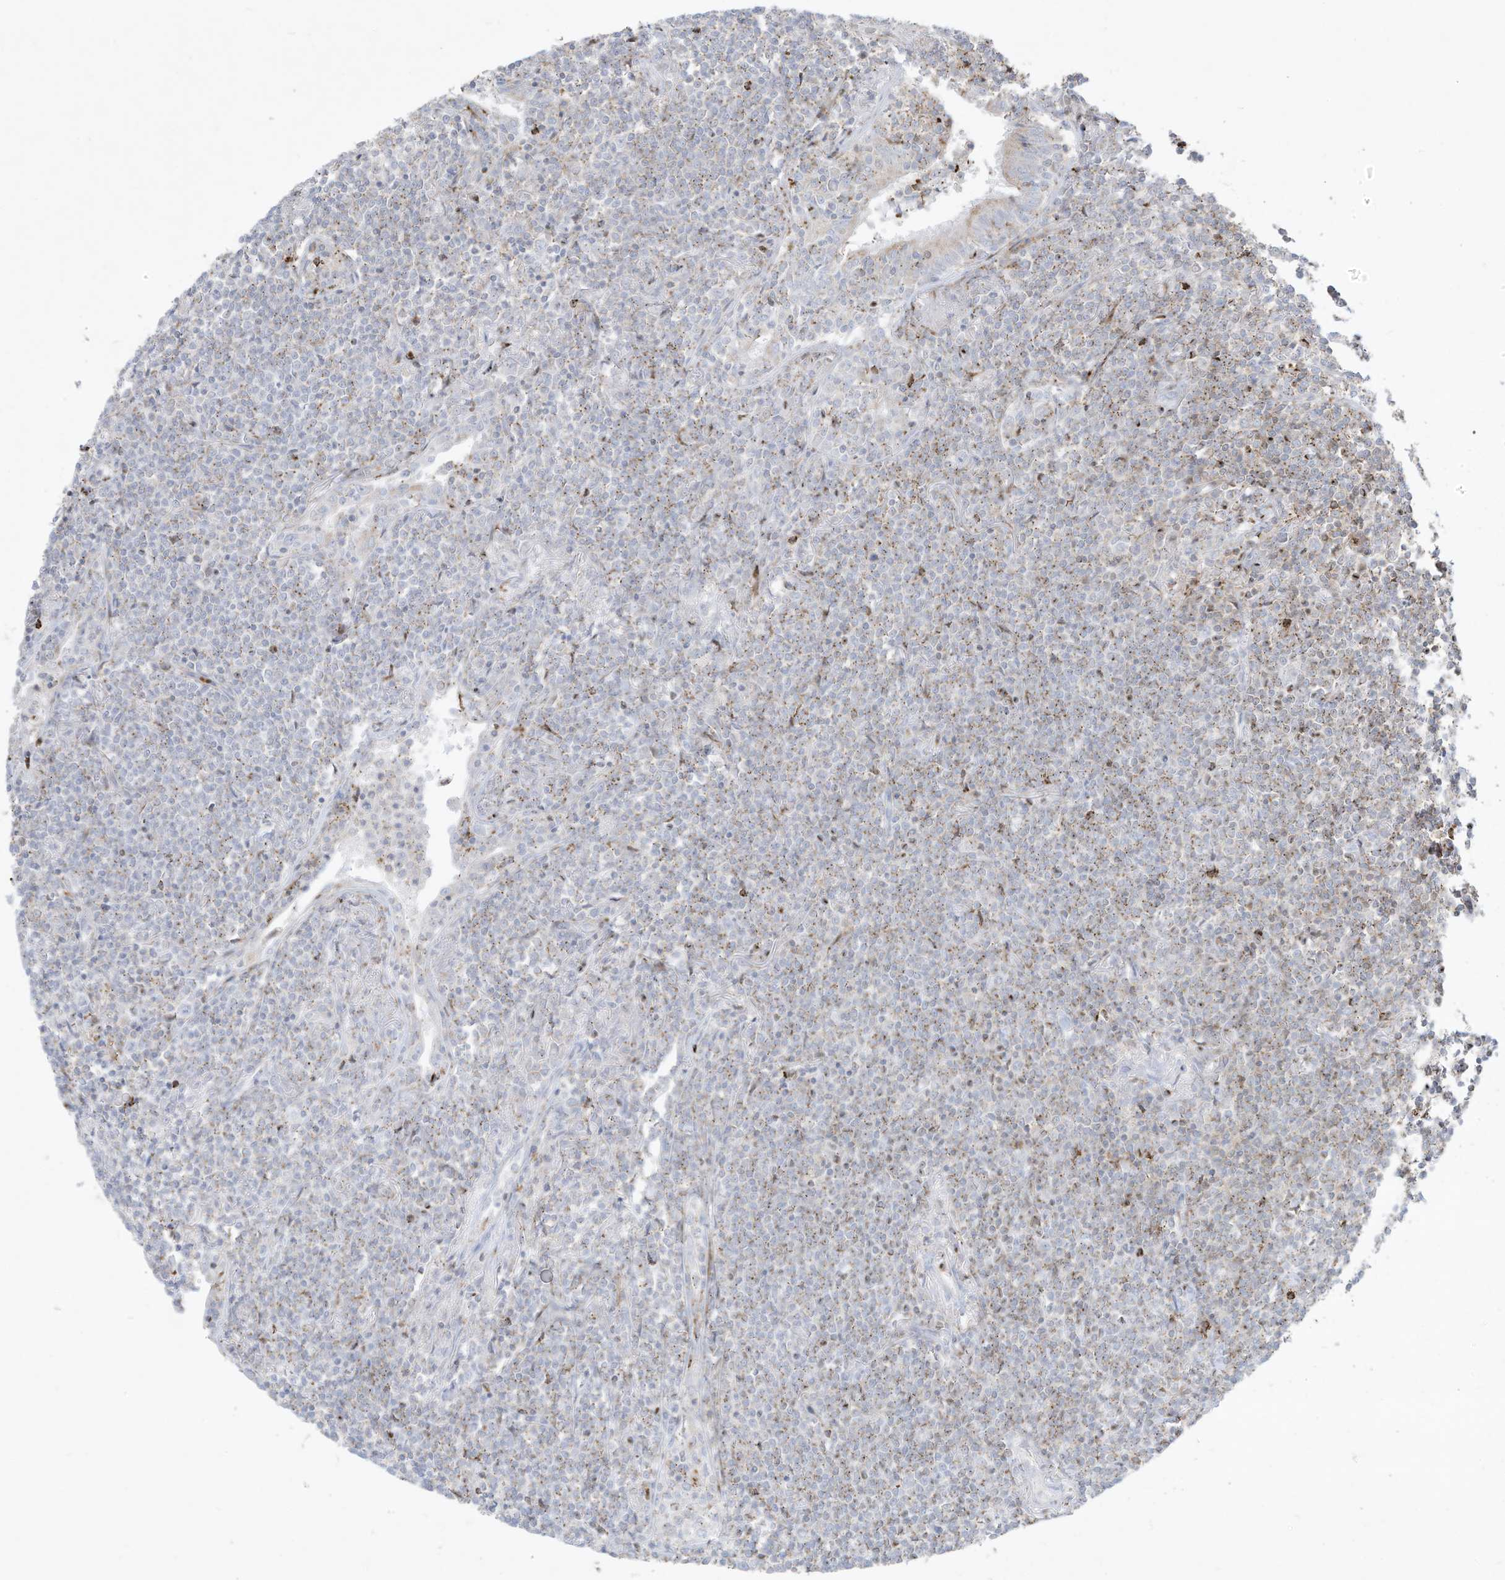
{"staining": {"intensity": "weak", "quantity": "25%-75%", "location": "cytoplasmic/membranous"}, "tissue": "lymphoma", "cell_type": "Tumor cells", "image_type": "cancer", "snomed": [{"axis": "morphology", "description": "Malignant lymphoma, non-Hodgkin's type, Low grade"}, {"axis": "topography", "description": "Lung"}], "caption": "This is an image of immunohistochemistry staining of lymphoma, which shows weak expression in the cytoplasmic/membranous of tumor cells.", "gene": "THNSL2", "patient": {"sex": "female", "age": 71}}